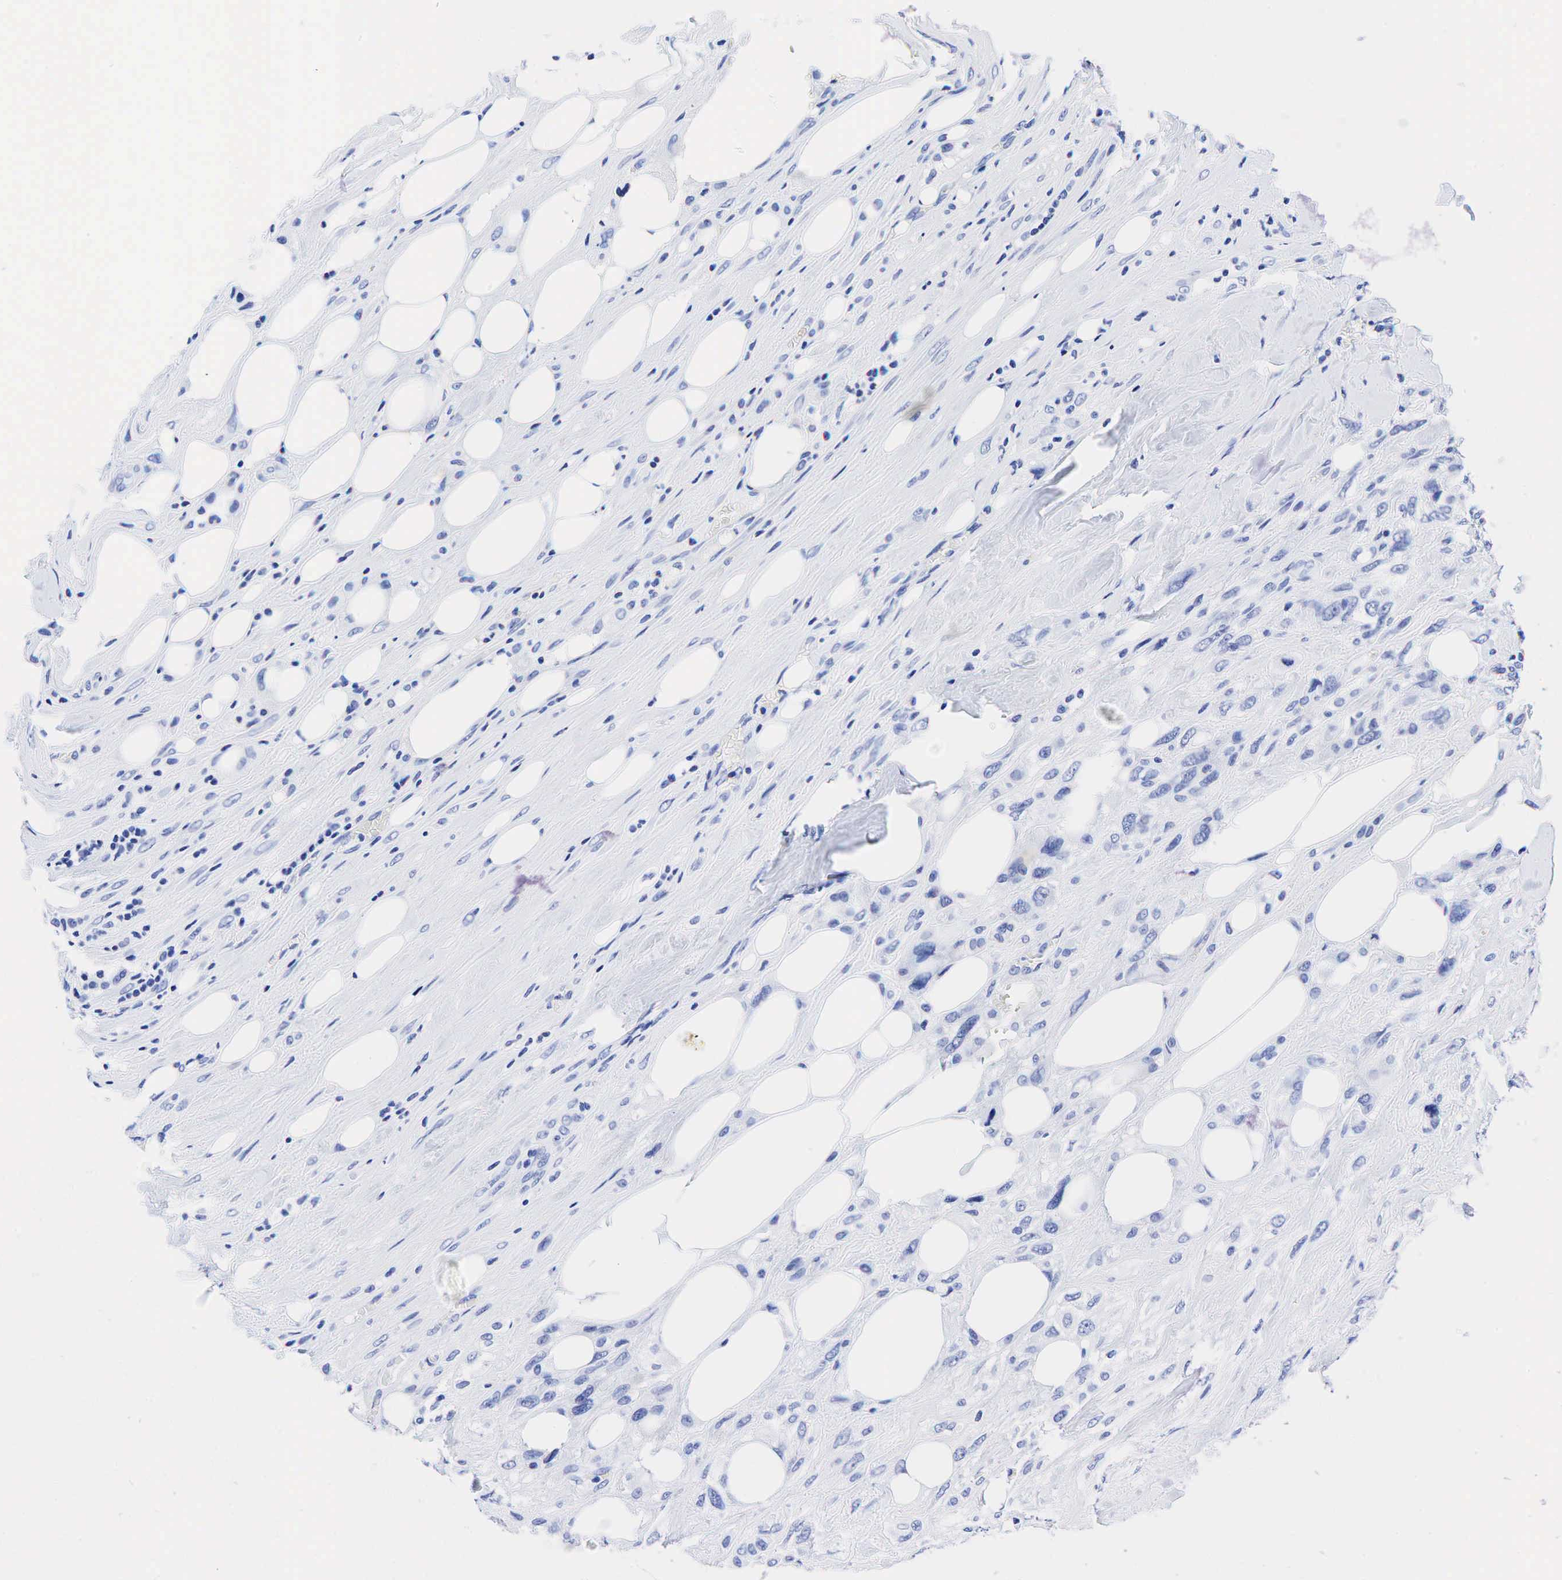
{"staining": {"intensity": "negative", "quantity": "none", "location": "none"}, "tissue": "breast cancer", "cell_type": "Tumor cells", "image_type": "cancer", "snomed": [{"axis": "morphology", "description": "Neoplasm, malignant, NOS"}, {"axis": "topography", "description": "Breast"}], "caption": "IHC image of human breast cancer stained for a protein (brown), which reveals no positivity in tumor cells.", "gene": "KRT19", "patient": {"sex": "female", "age": 50}}